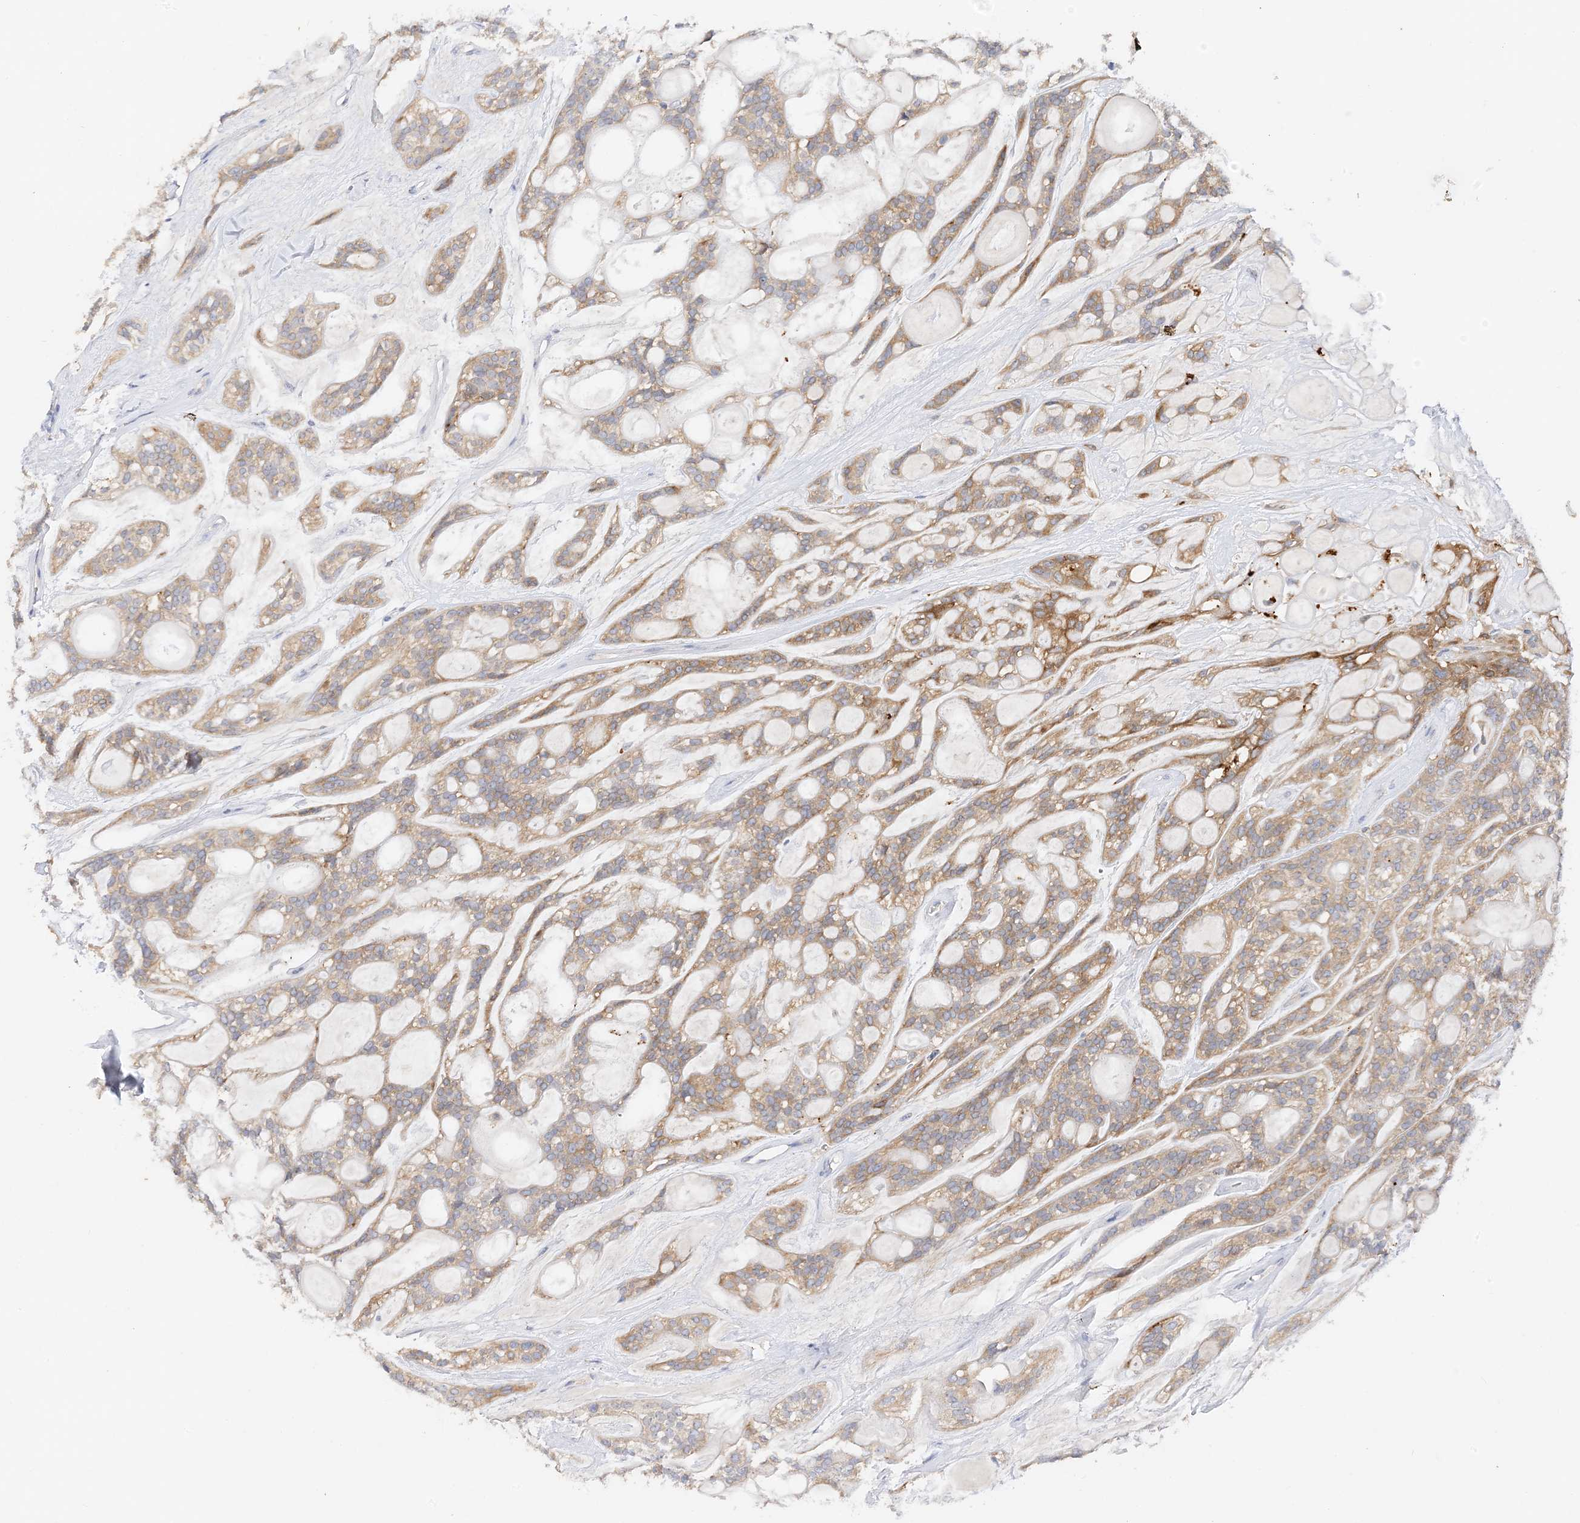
{"staining": {"intensity": "moderate", "quantity": ">75%", "location": "cytoplasmic/membranous"}, "tissue": "head and neck cancer", "cell_type": "Tumor cells", "image_type": "cancer", "snomed": [{"axis": "morphology", "description": "Adenocarcinoma, NOS"}, {"axis": "topography", "description": "Head-Neck"}], "caption": "About >75% of tumor cells in human head and neck cancer reveal moderate cytoplasmic/membranous protein positivity as visualized by brown immunohistochemical staining.", "gene": "ARV1", "patient": {"sex": "male", "age": 66}}